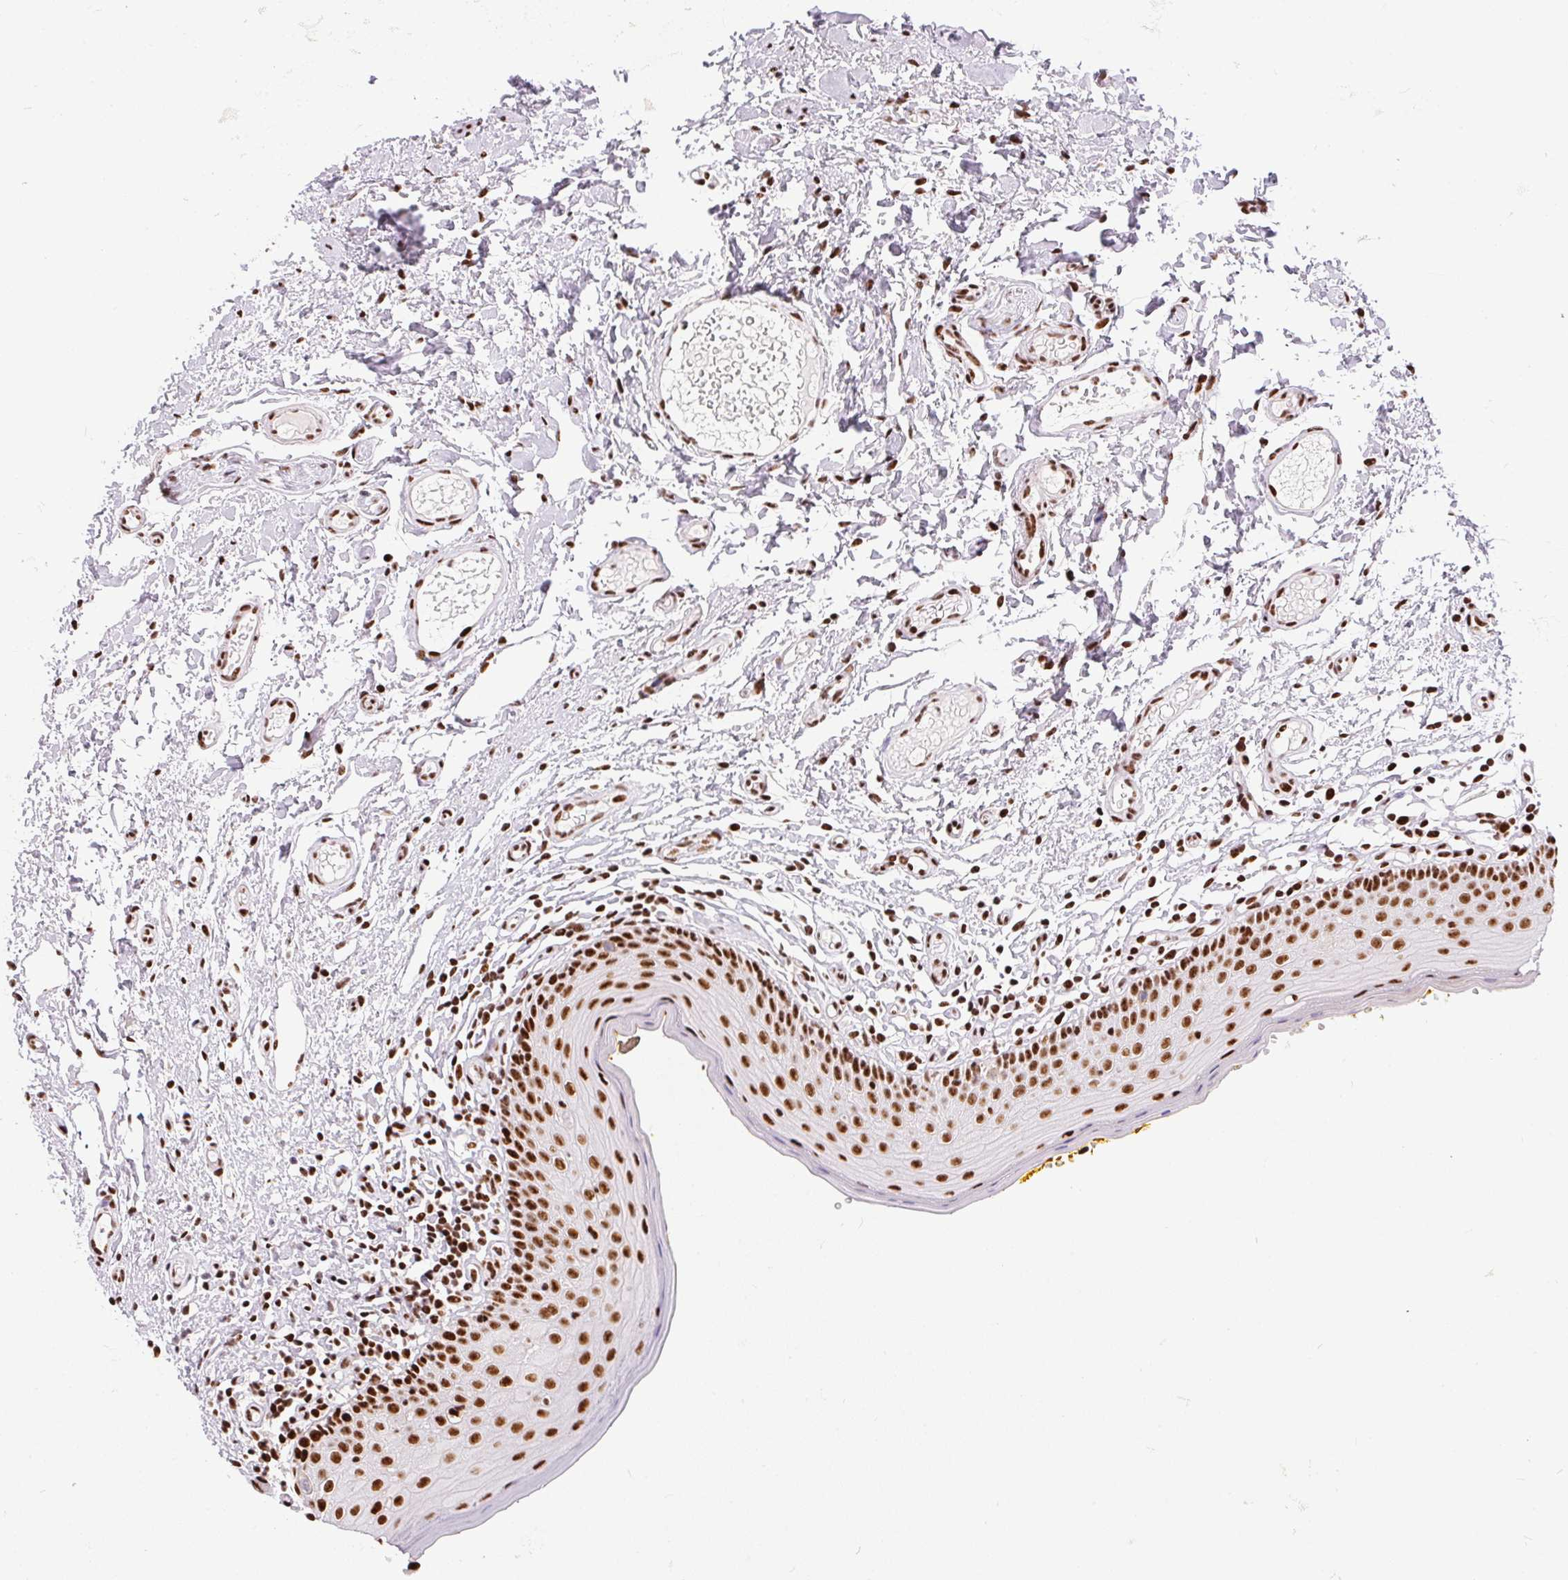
{"staining": {"intensity": "strong", "quantity": ">75%", "location": "nuclear"}, "tissue": "oral mucosa", "cell_type": "Squamous epithelial cells", "image_type": "normal", "snomed": [{"axis": "morphology", "description": "Normal tissue, NOS"}, {"axis": "topography", "description": "Oral tissue"}, {"axis": "topography", "description": "Tounge, NOS"}], "caption": "Protein positivity by immunohistochemistry (IHC) reveals strong nuclear staining in approximately >75% of squamous epithelial cells in normal oral mucosa.", "gene": "PAGE3", "patient": {"sex": "female", "age": 58}}